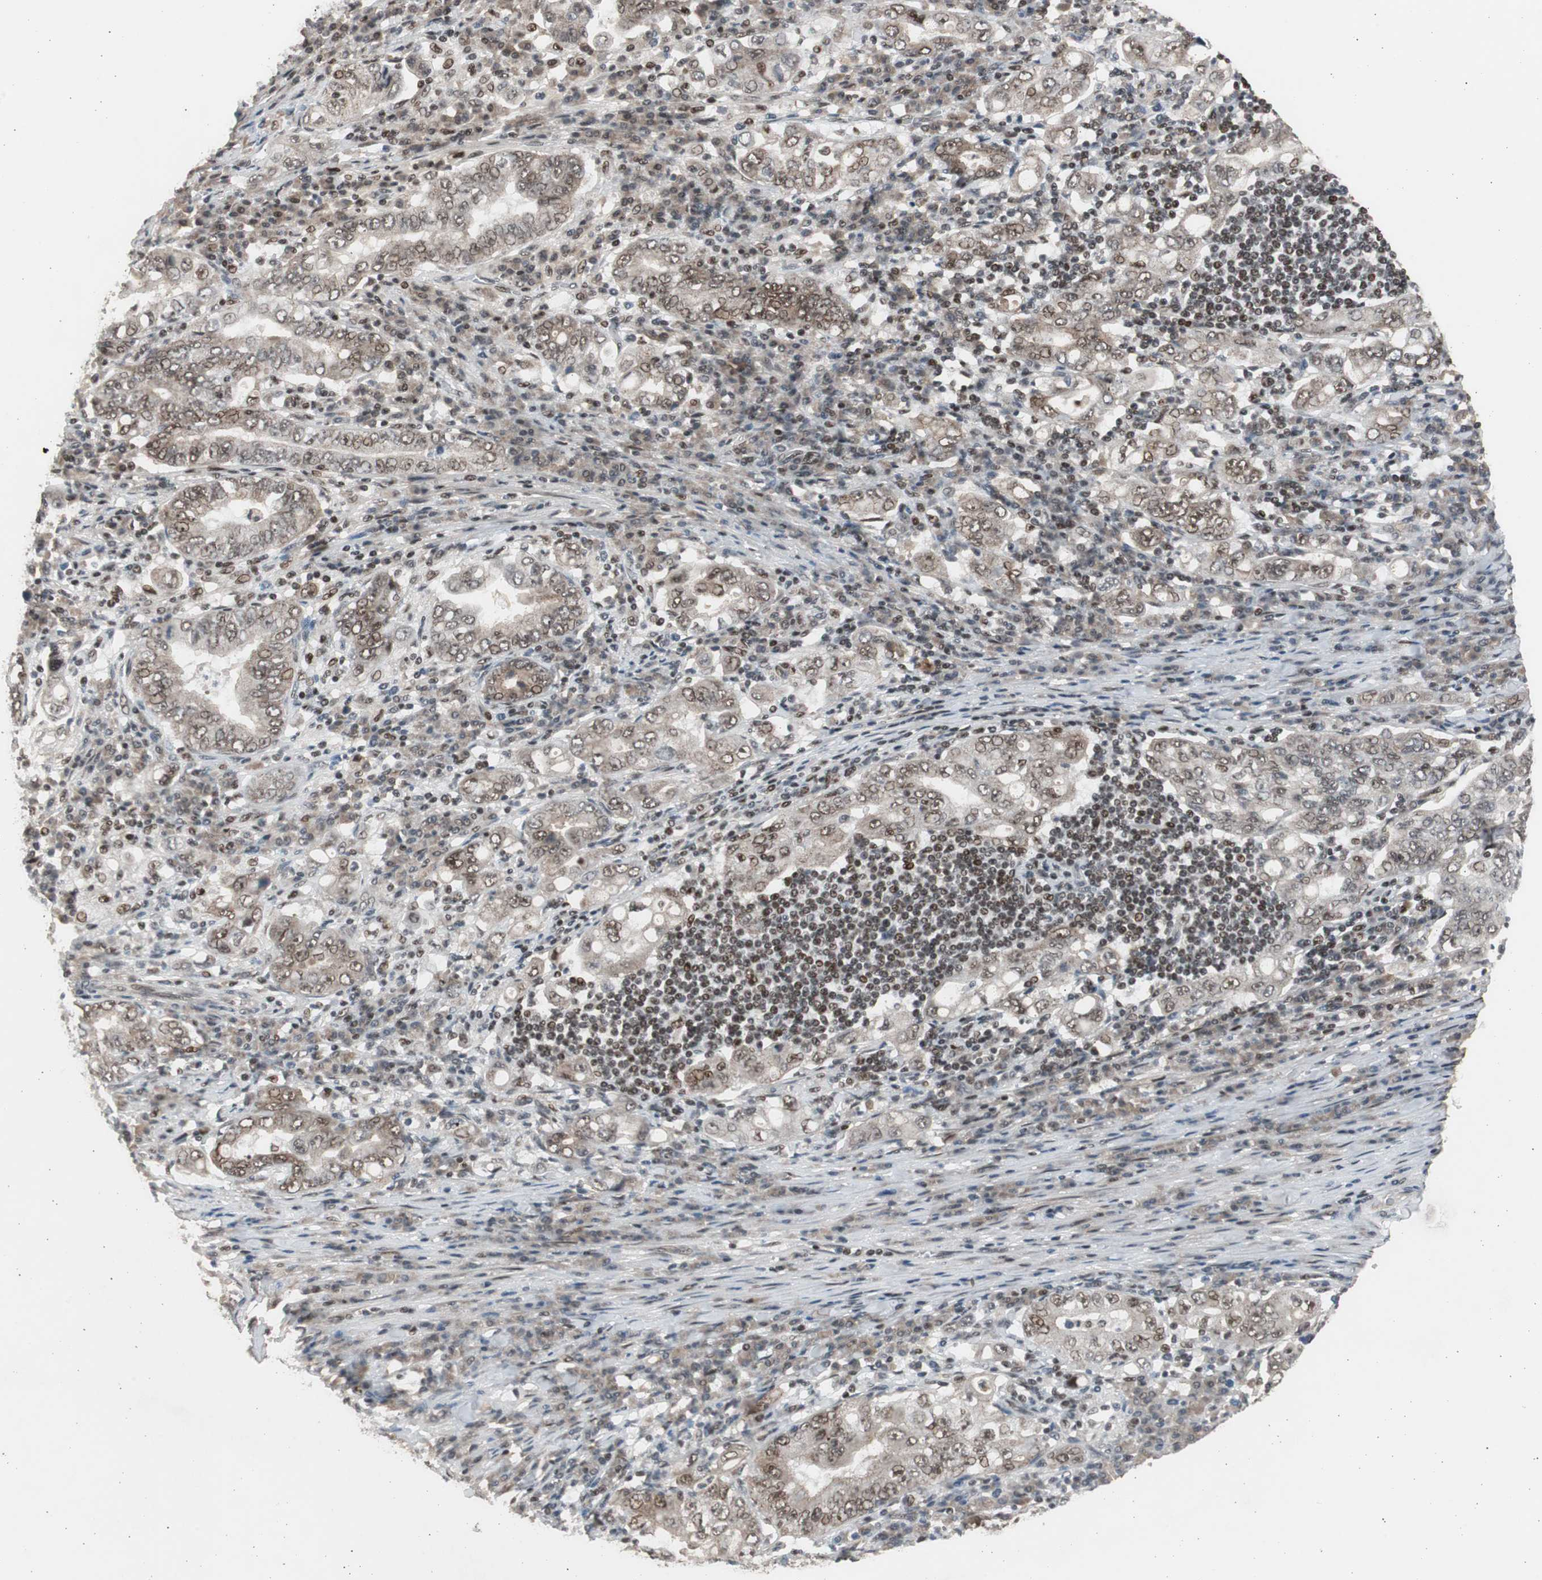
{"staining": {"intensity": "moderate", "quantity": ">75%", "location": "nuclear"}, "tissue": "stomach cancer", "cell_type": "Tumor cells", "image_type": "cancer", "snomed": [{"axis": "morphology", "description": "Normal tissue, NOS"}, {"axis": "morphology", "description": "Adenocarcinoma, NOS"}, {"axis": "topography", "description": "Esophagus"}, {"axis": "topography", "description": "Stomach, upper"}, {"axis": "topography", "description": "Peripheral nerve tissue"}], "caption": "Protein staining of stomach adenocarcinoma tissue demonstrates moderate nuclear positivity in approximately >75% of tumor cells. (brown staining indicates protein expression, while blue staining denotes nuclei).", "gene": "RPA1", "patient": {"sex": "male", "age": 62}}